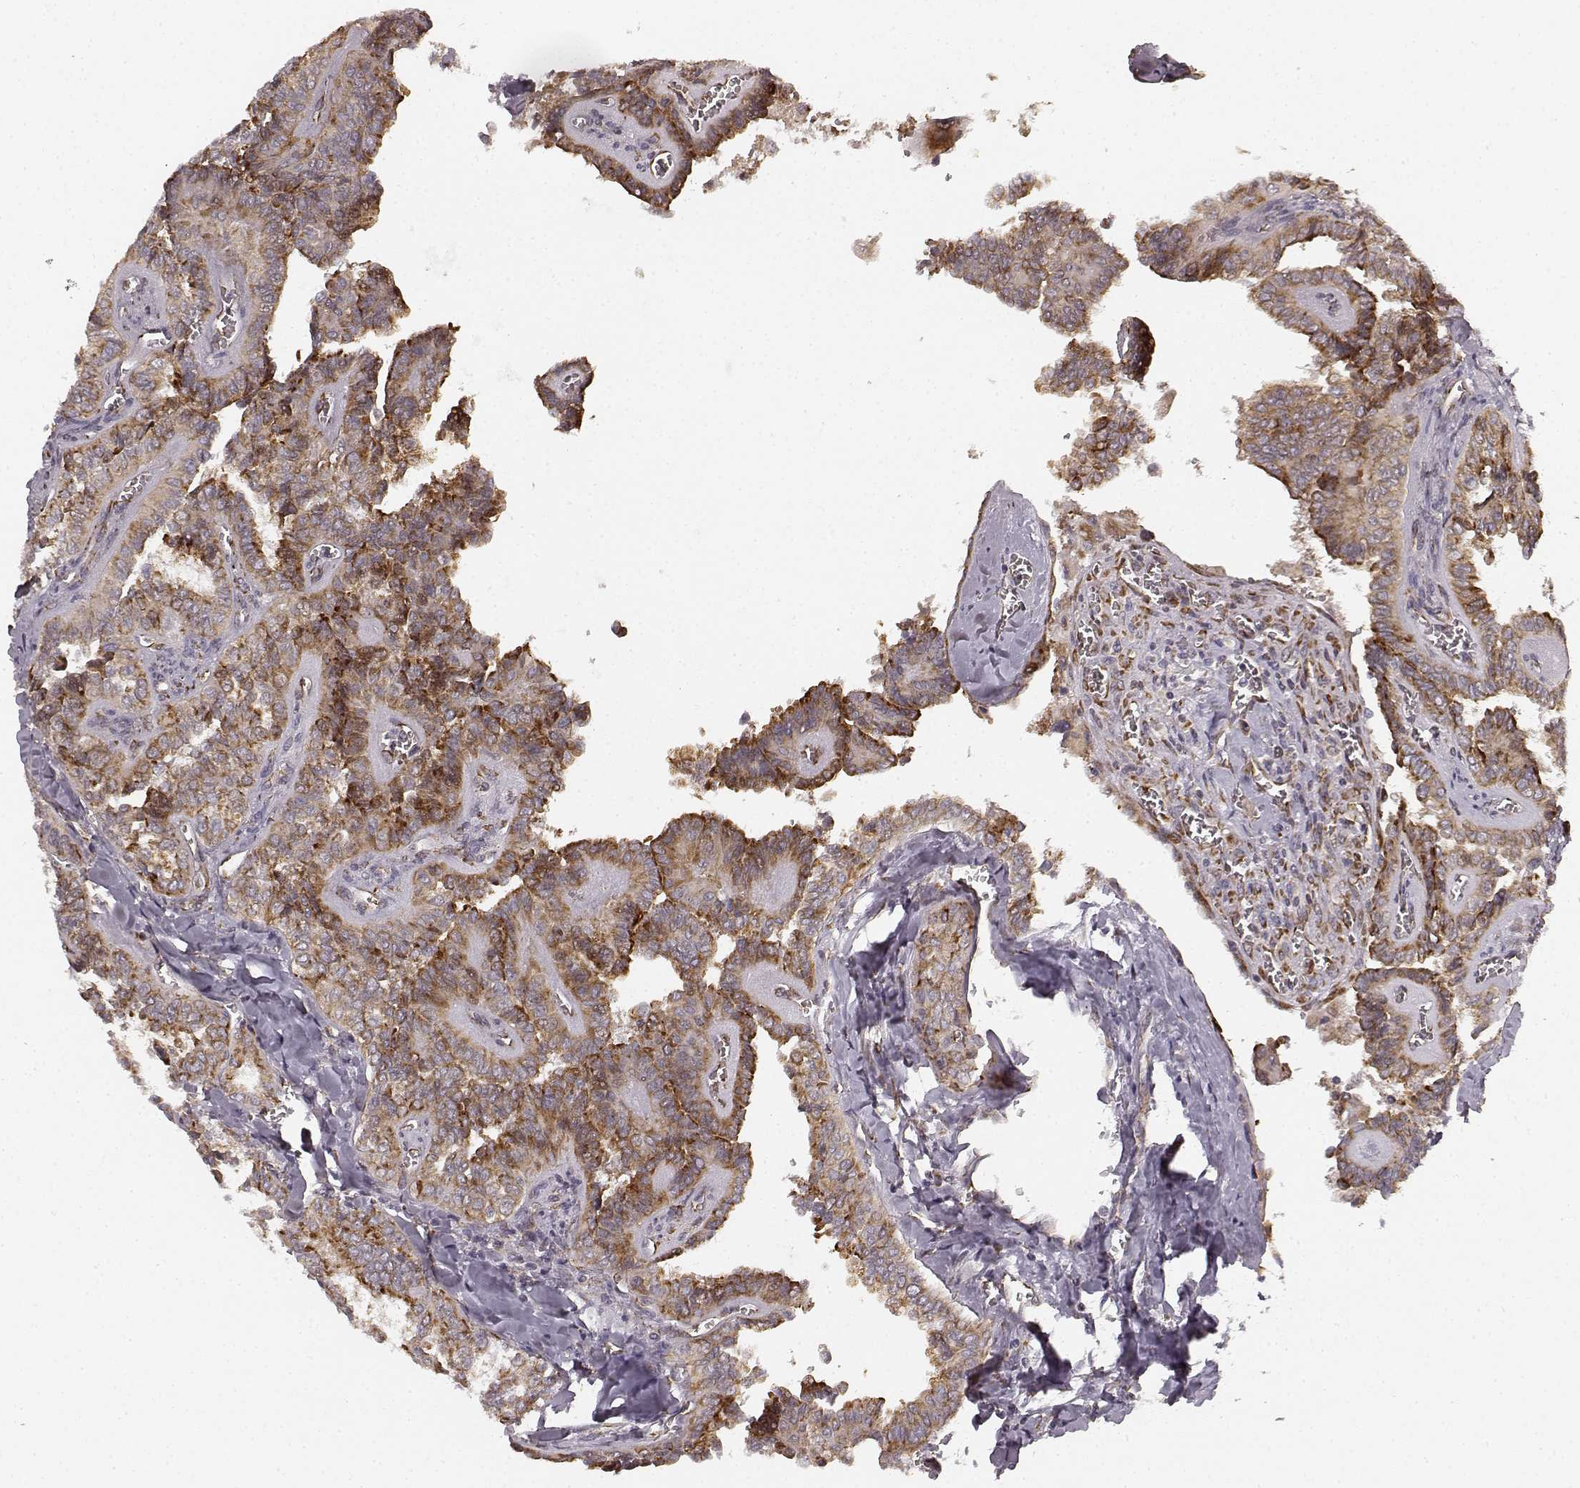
{"staining": {"intensity": "strong", "quantity": "25%-75%", "location": "cytoplasmic/membranous"}, "tissue": "thyroid cancer", "cell_type": "Tumor cells", "image_type": "cancer", "snomed": [{"axis": "morphology", "description": "Papillary adenocarcinoma, NOS"}, {"axis": "topography", "description": "Thyroid gland"}], "caption": "The image shows immunohistochemical staining of papillary adenocarcinoma (thyroid). There is strong cytoplasmic/membranous positivity is present in about 25%-75% of tumor cells. (DAB (3,3'-diaminobenzidine) IHC with brightfield microscopy, high magnification).", "gene": "TMEM14A", "patient": {"sex": "female", "age": 41}}